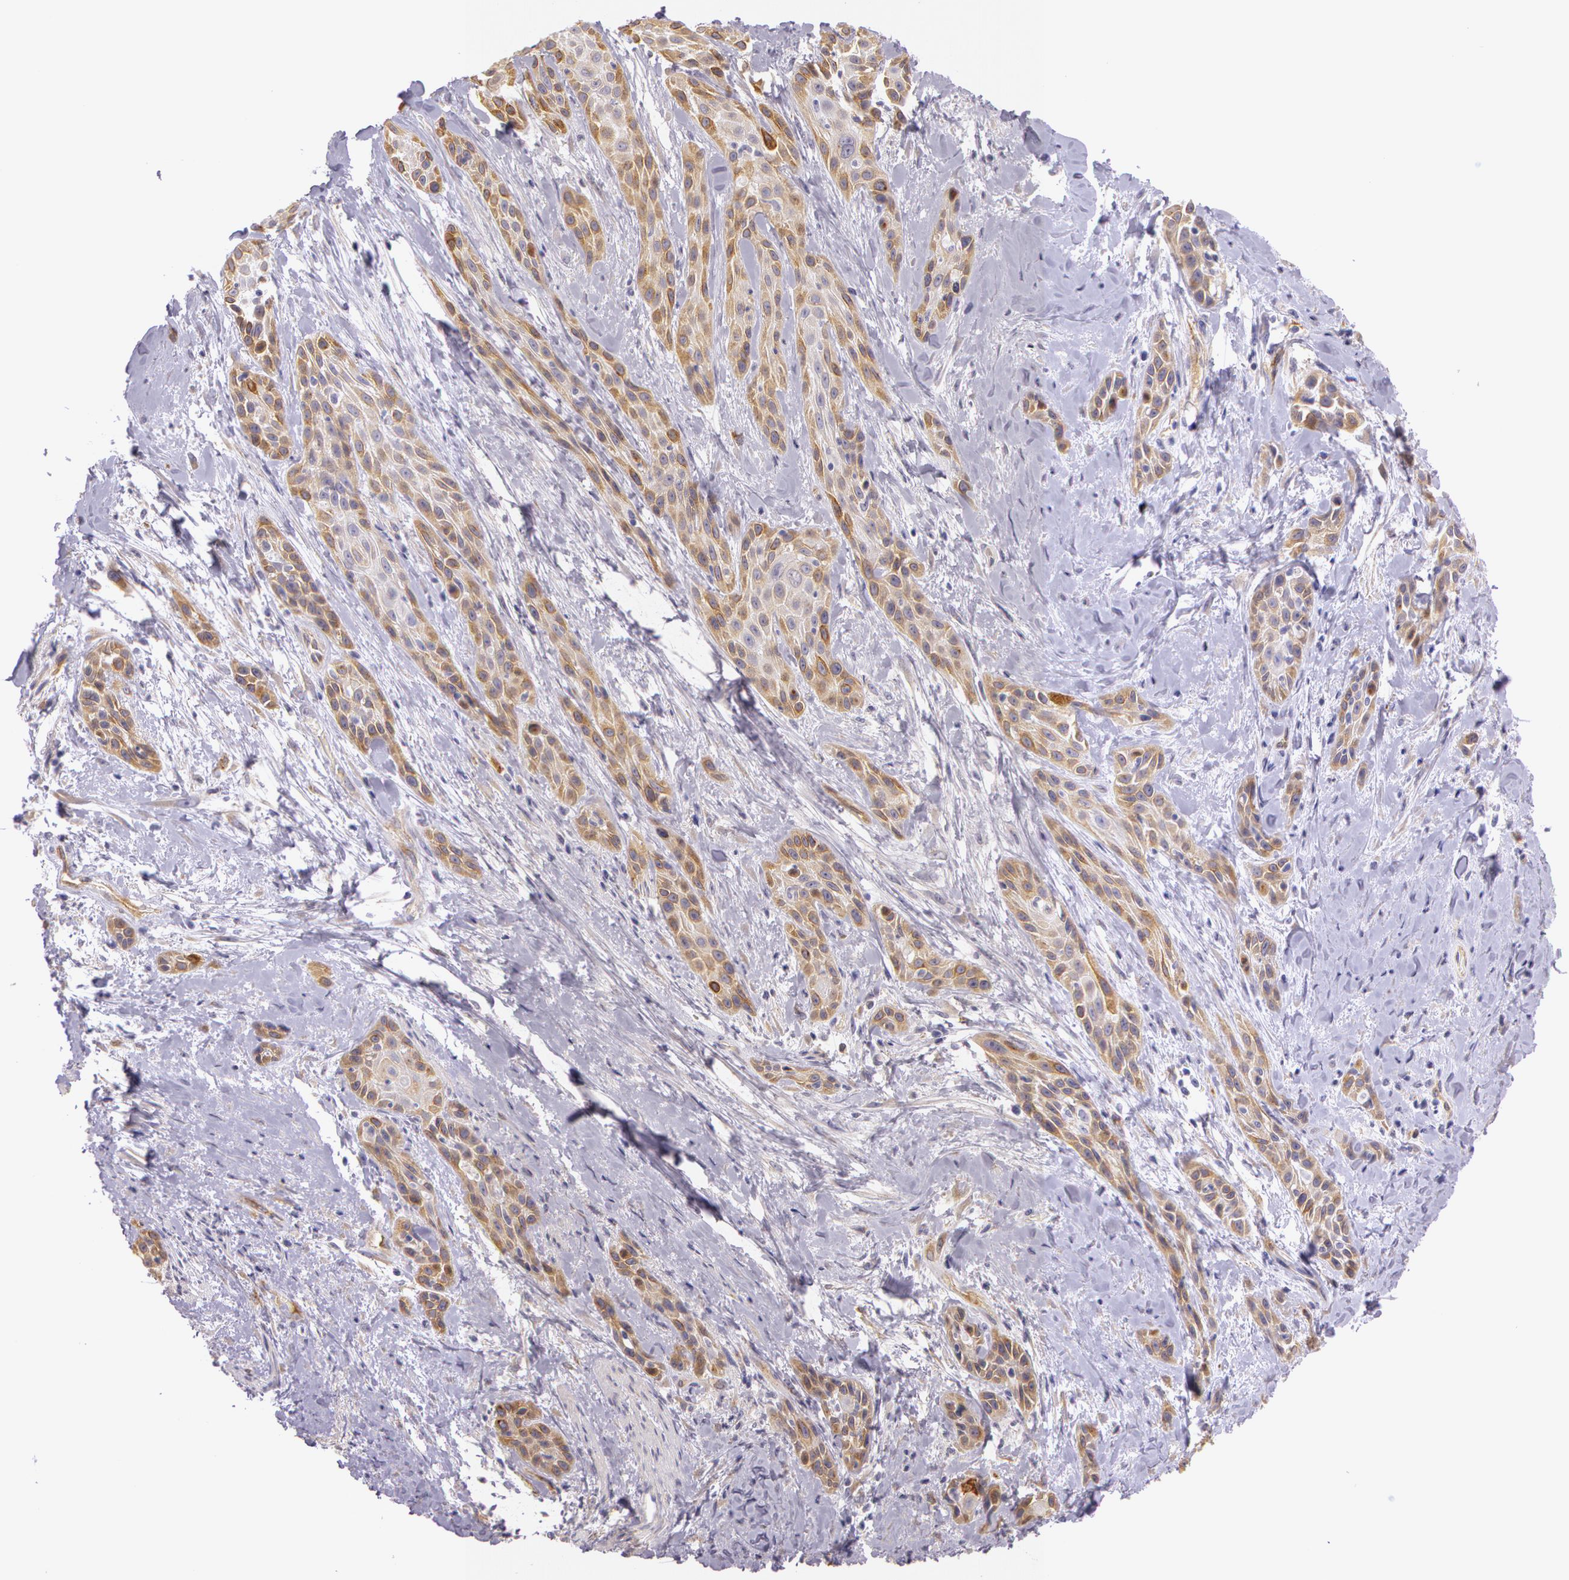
{"staining": {"intensity": "moderate", "quantity": ">75%", "location": "cytoplasmic/membranous"}, "tissue": "skin cancer", "cell_type": "Tumor cells", "image_type": "cancer", "snomed": [{"axis": "morphology", "description": "Squamous cell carcinoma, NOS"}, {"axis": "topography", "description": "Skin"}, {"axis": "topography", "description": "Anal"}], "caption": "Protein expression analysis of squamous cell carcinoma (skin) displays moderate cytoplasmic/membranous expression in approximately >75% of tumor cells.", "gene": "APP", "patient": {"sex": "male", "age": 64}}